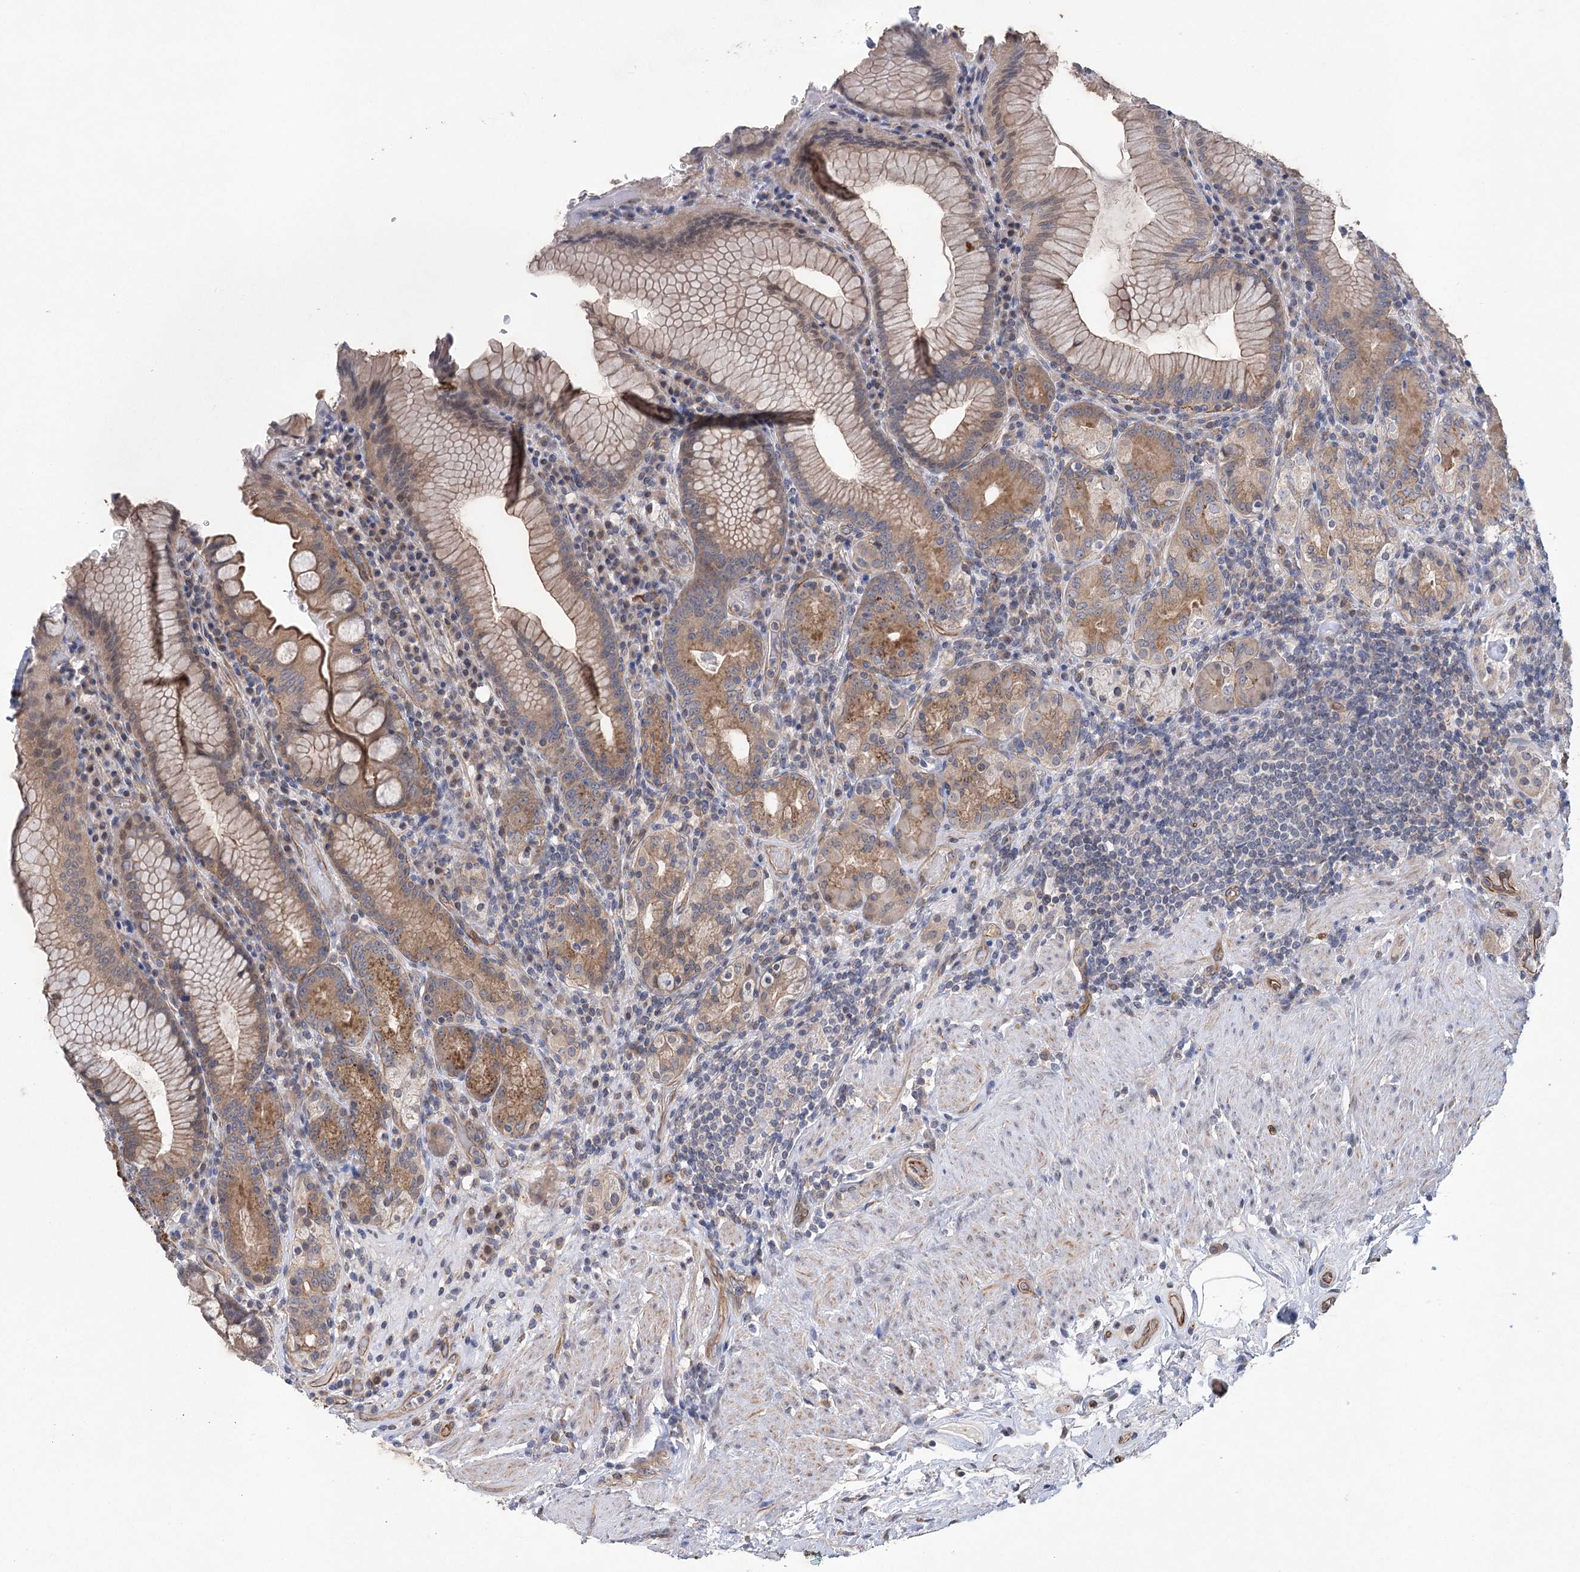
{"staining": {"intensity": "moderate", "quantity": "25%-75%", "location": "cytoplasmic/membranous"}, "tissue": "stomach", "cell_type": "Glandular cells", "image_type": "normal", "snomed": [{"axis": "morphology", "description": "Normal tissue, NOS"}, {"axis": "topography", "description": "Stomach, upper"}, {"axis": "topography", "description": "Stomach, lower"}], "caption": "A medium amount of moderate cytoplasmic/membranous expression is seen in approximately 25%-75% of glandular cells in normal stomach.", "gene": "RWDD4", "patient": {"sex": "female", "age": 76}}